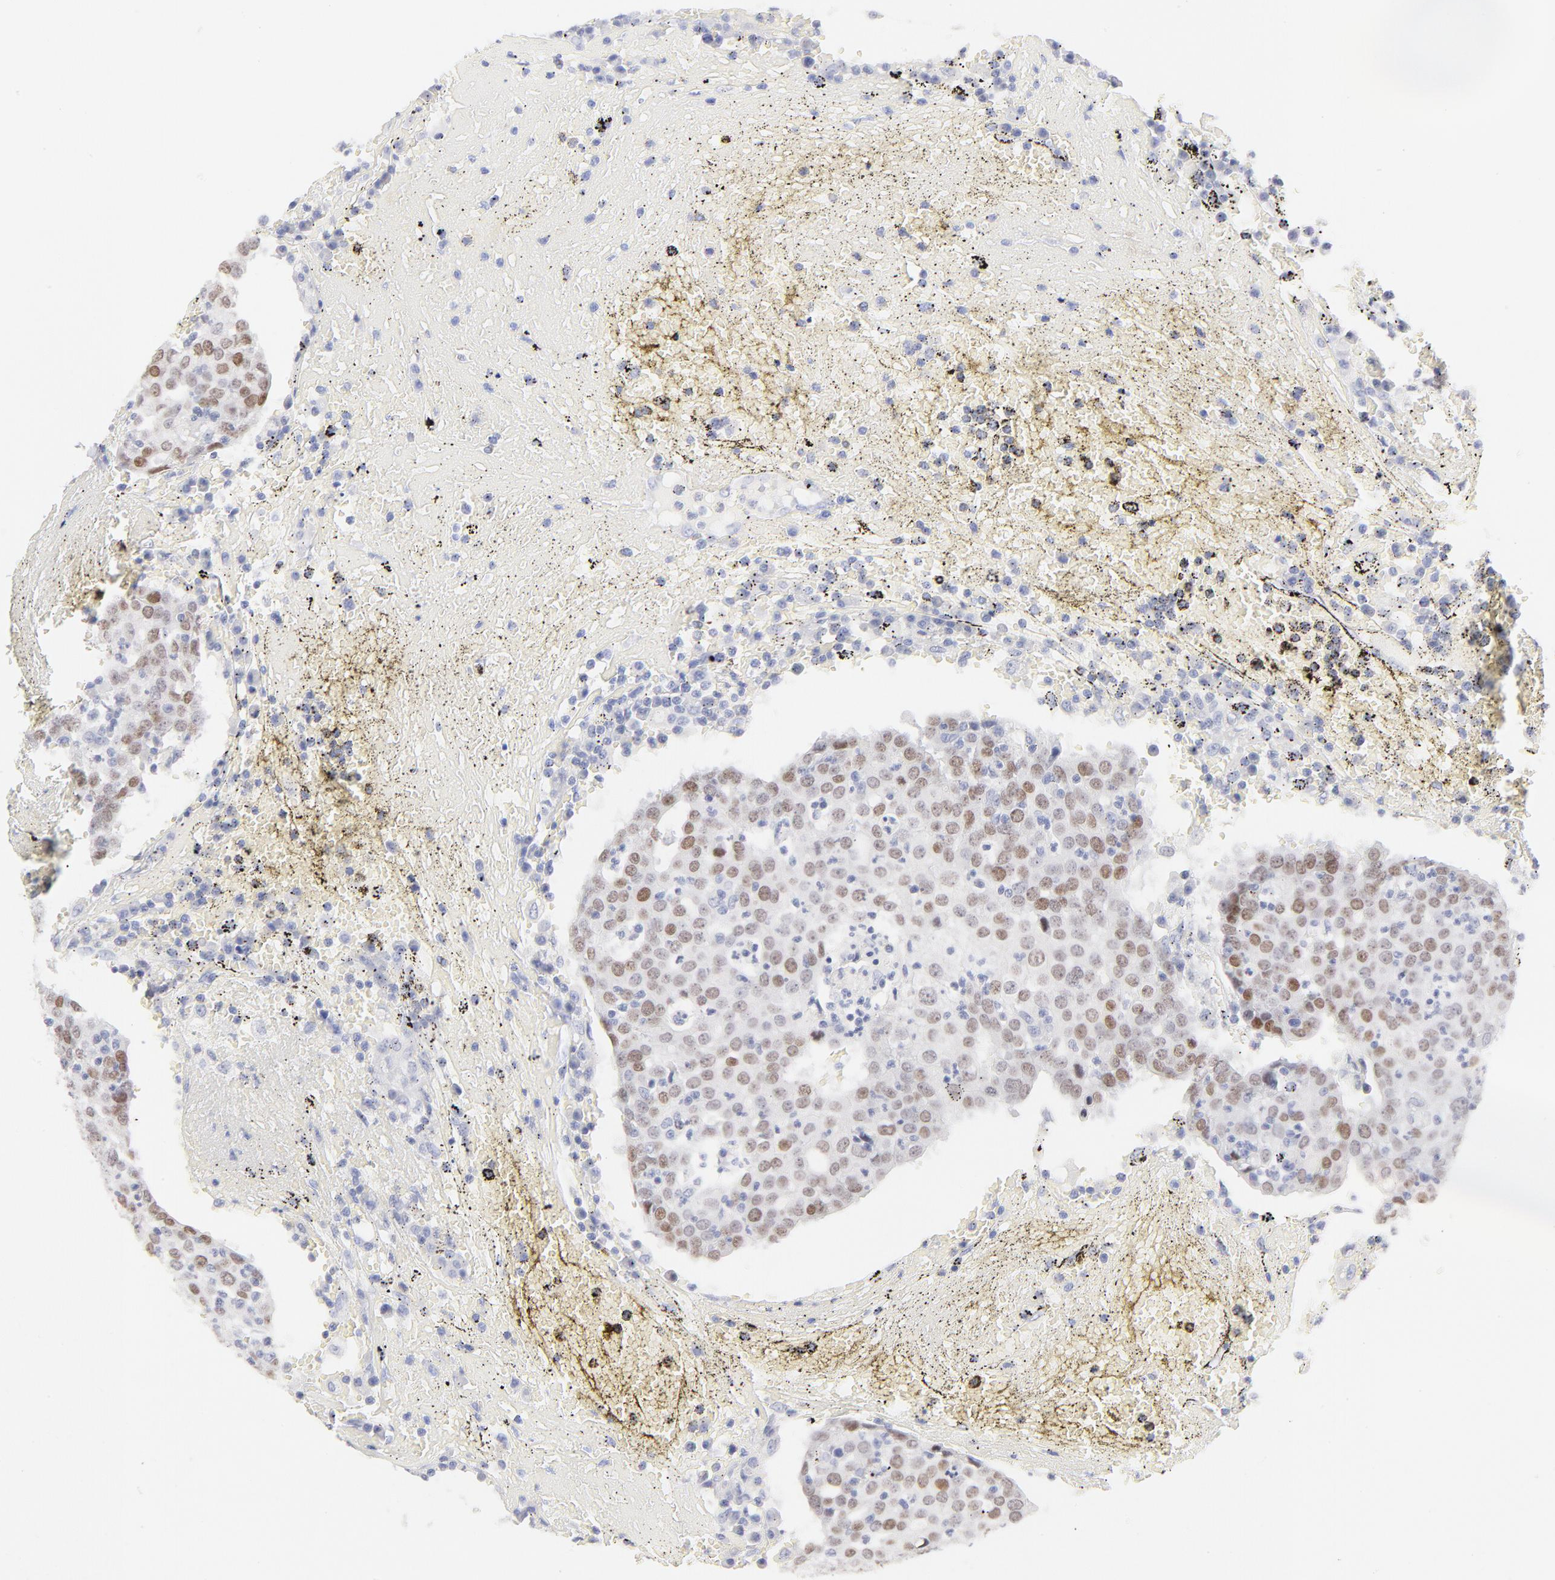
{"staining": {"intensity": "moderate", "quantity": "25%-75%", "location": "nuclear"}, "tissue": "head and neck cancer", "cell_type": "Tumor cells", "image_type": "cancer", "snomed": [{"axis": "morphology", "description": "Adenocarcinoma, NOS"}, {"axis": "topography", "description": "Salivary gland"}, {"axis": "topography", "description": "Head-Neck"}], "caption": "Protein expression analysis of adenocarcinoma (head and neck) reveals moderate nuclear staining in about 25%-75% of tumor cells. Using DAB (brown) and hematoxylin (blue) stains, captured at high magnification using brightfield microscopy.", "gene": "ELF3", "patient": {"sex": "female", "age": 65}}